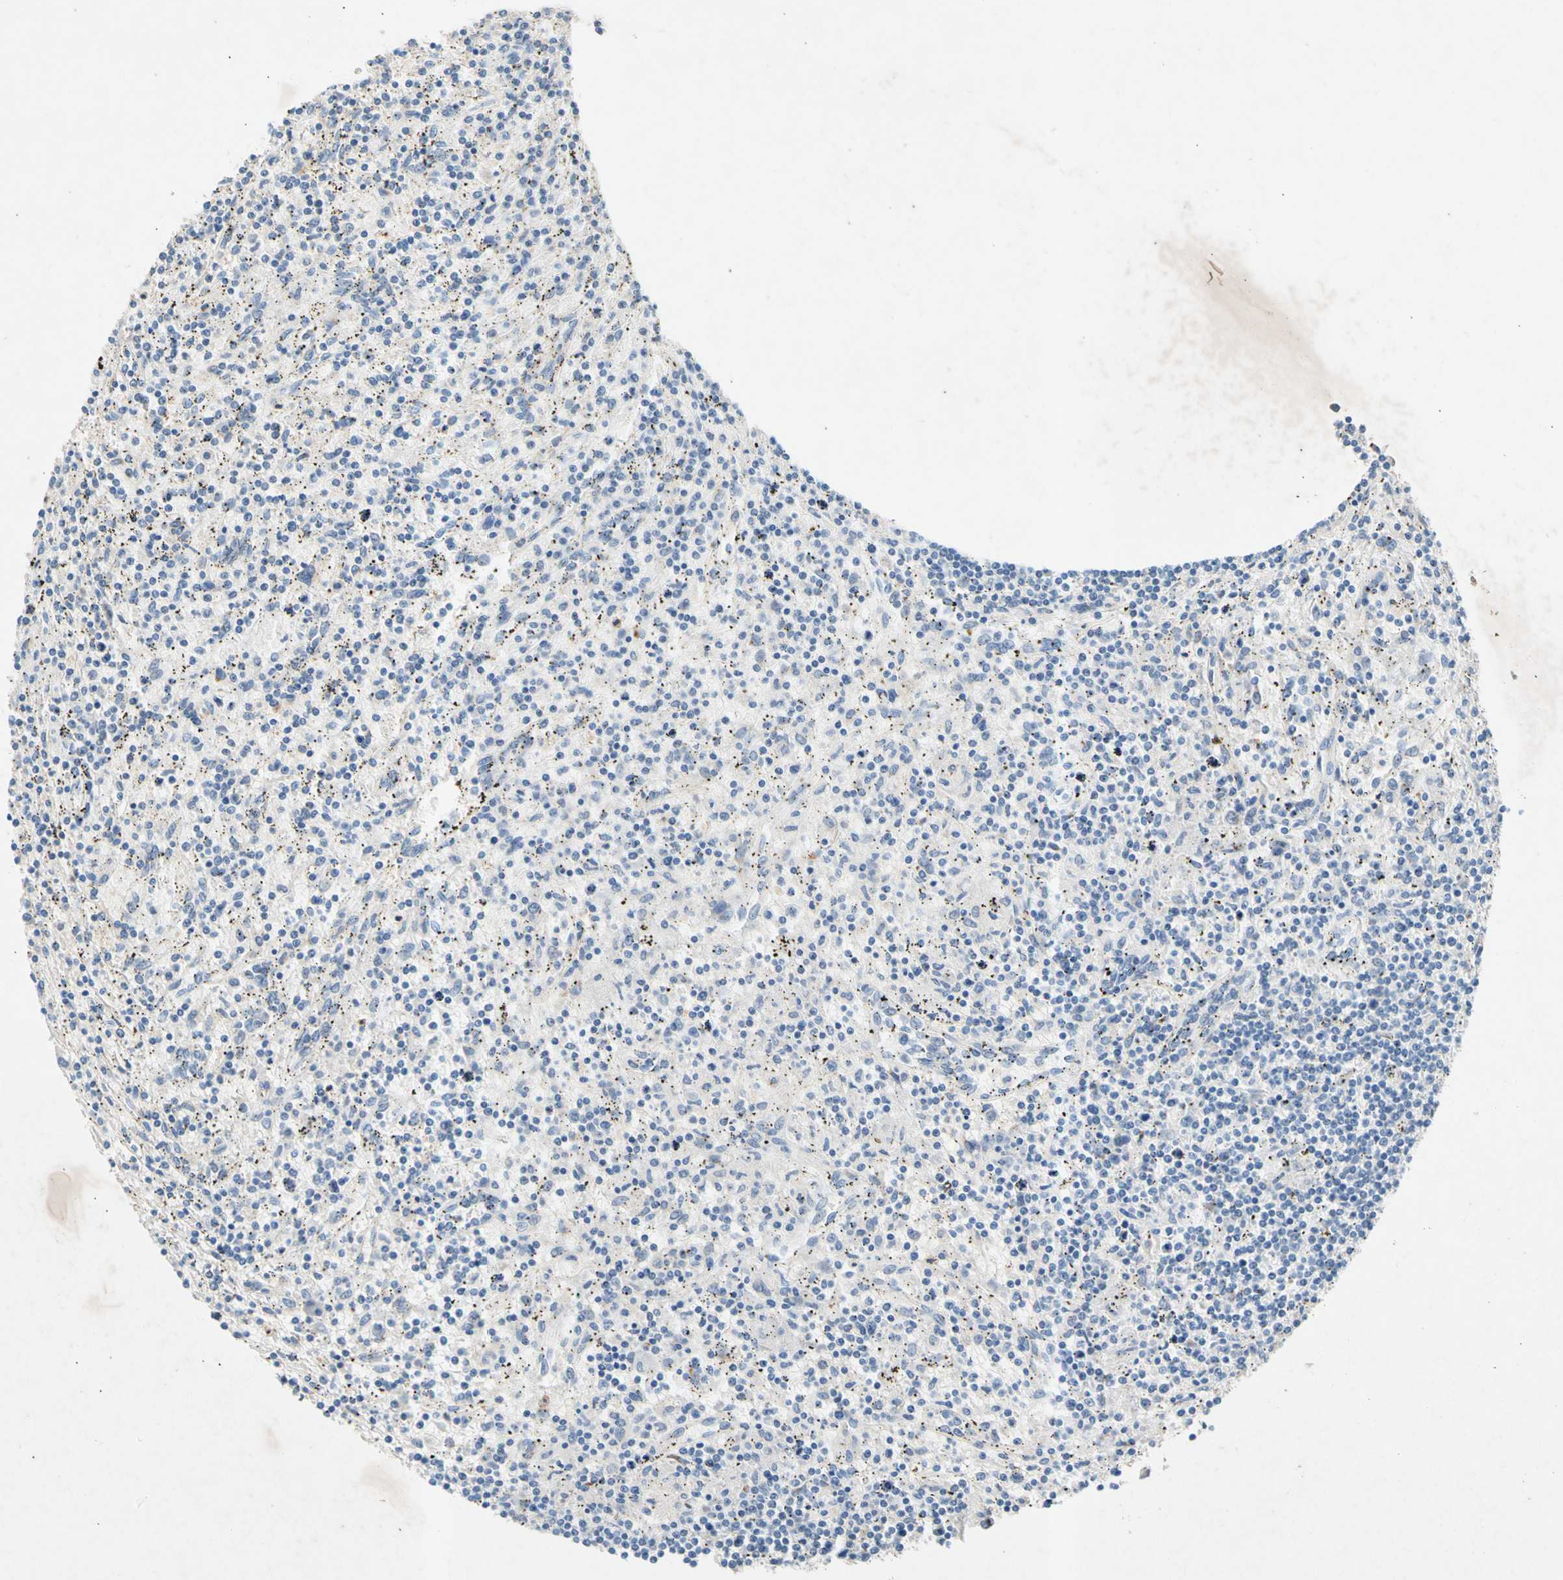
{"staining": {"intensity": "negative", "quantity": "none", "location": "none"}, "tissue": "lymphoma", "cell_type": "Tumor cells", "image_type": "cancer", "snomed": [{"axis": "morphology", "description": "Malignant lymphoma, non-Hodgkin's type, Low grade"}, {"axis": "topography", "description": "Spleen"}], "caption": "Immunohistochemical staining of lymphoma reveals no significant expression in tumor cells. (DAB (3,3'-diaminobenzidine) immunohistochemistry with hematoxylin counter stain).", "gene": "GASK1B", "patient": {"sex": "male", "age": 76}}